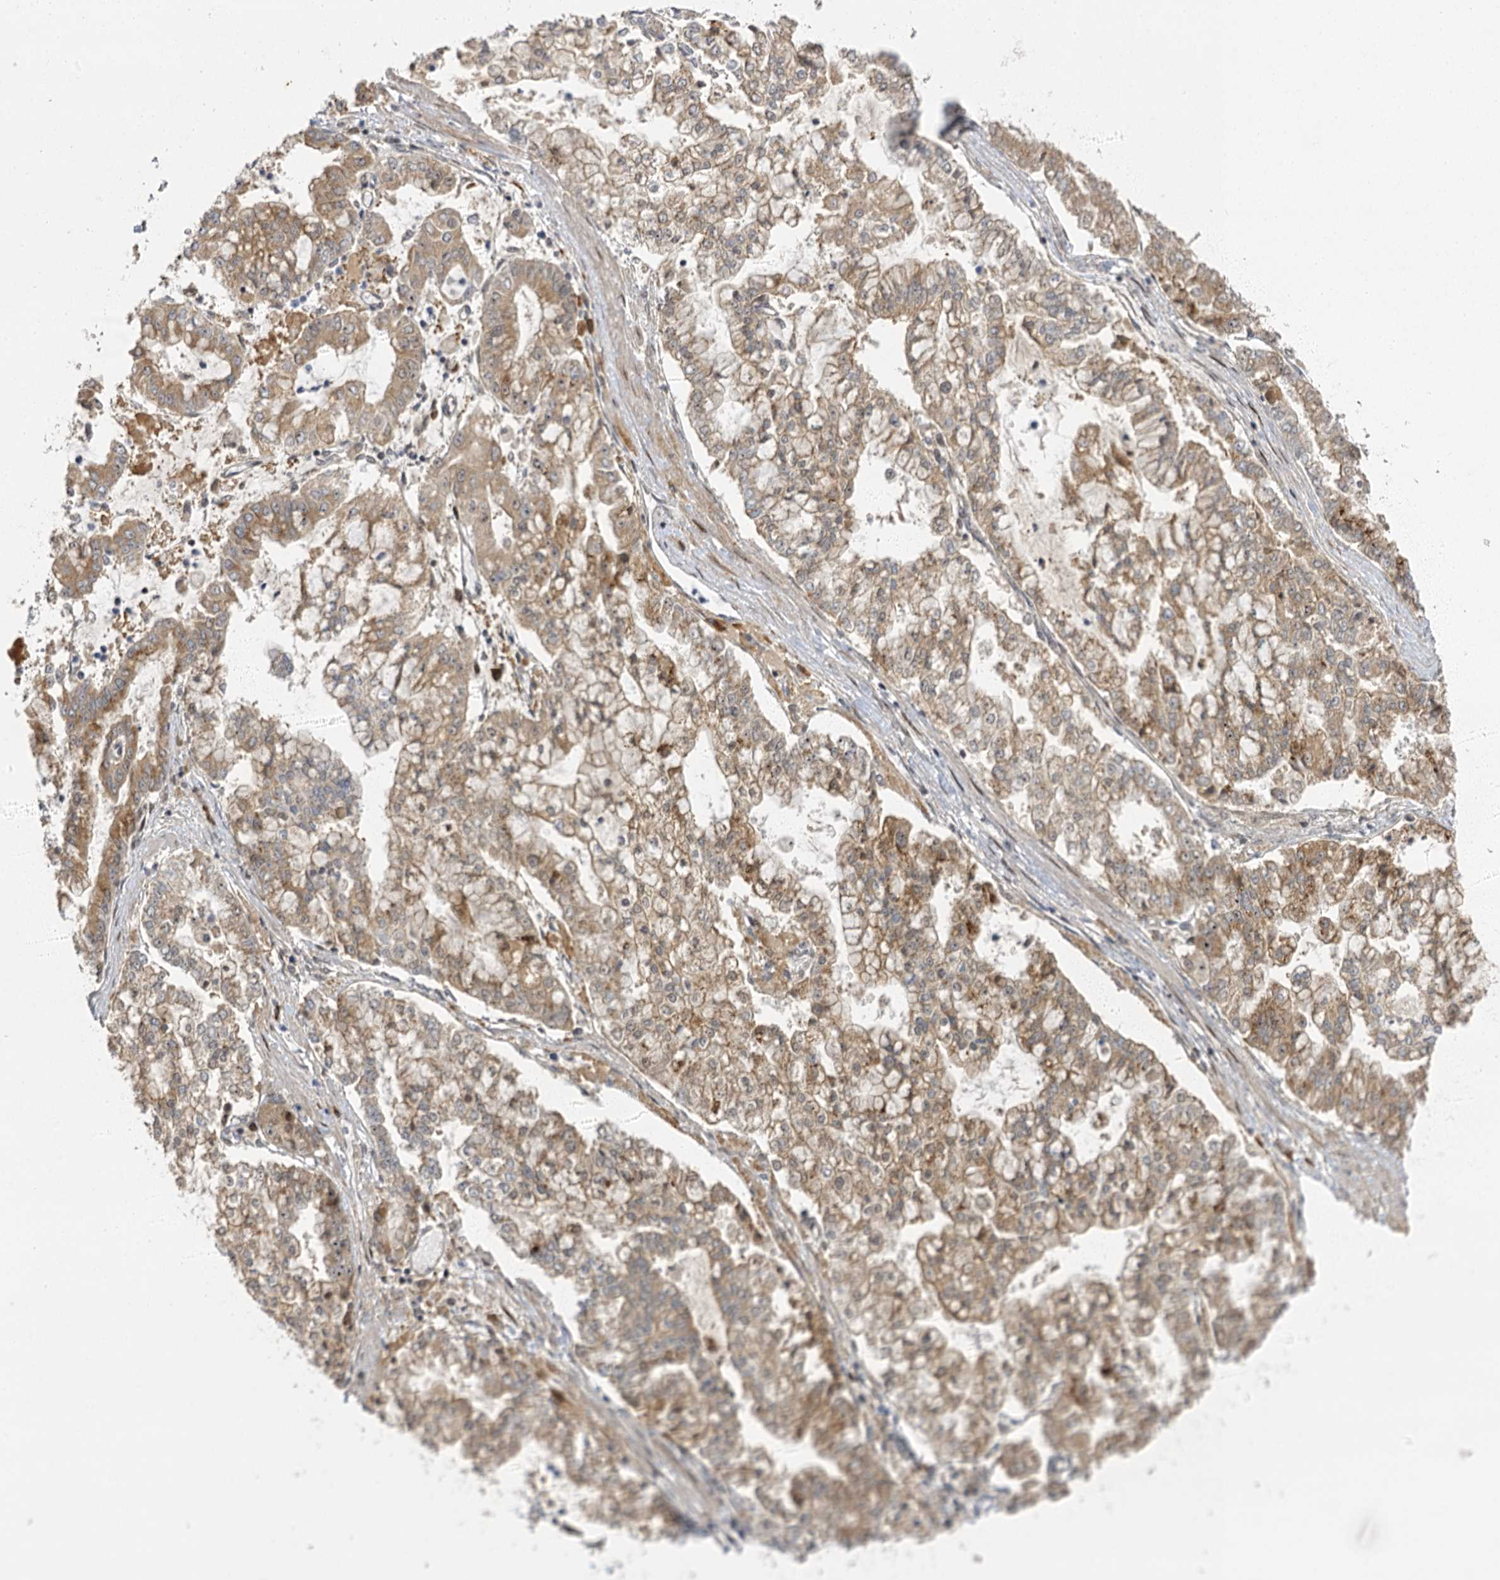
{"staining": {"intensity": "moderate", "quantity": ">75%", "location": "cytoplasmic/membranous"}, "tissue": "stomach cancer", "cell_type": "Tumor cells", "image_type": "cancer", "snomed": [{"axis": "morphology", "description": "Adenocarcinoma, NOS"}, {"axis": "topography", "description": "Stomach"}], "caption": "Immunohistochemical staining of stomach cancer reveals medium levels of moderate cytoplasmic/membranous protein staining in approximately >75% of tumor cells. Using DAB (3,3'-diaminobenzidine) (brown) and hematoxylin (blue) stains, captured at high magnification using brightfield microscopy.", "gene": "IL11RA", "patient": {"sex": "male", "age": 76}}